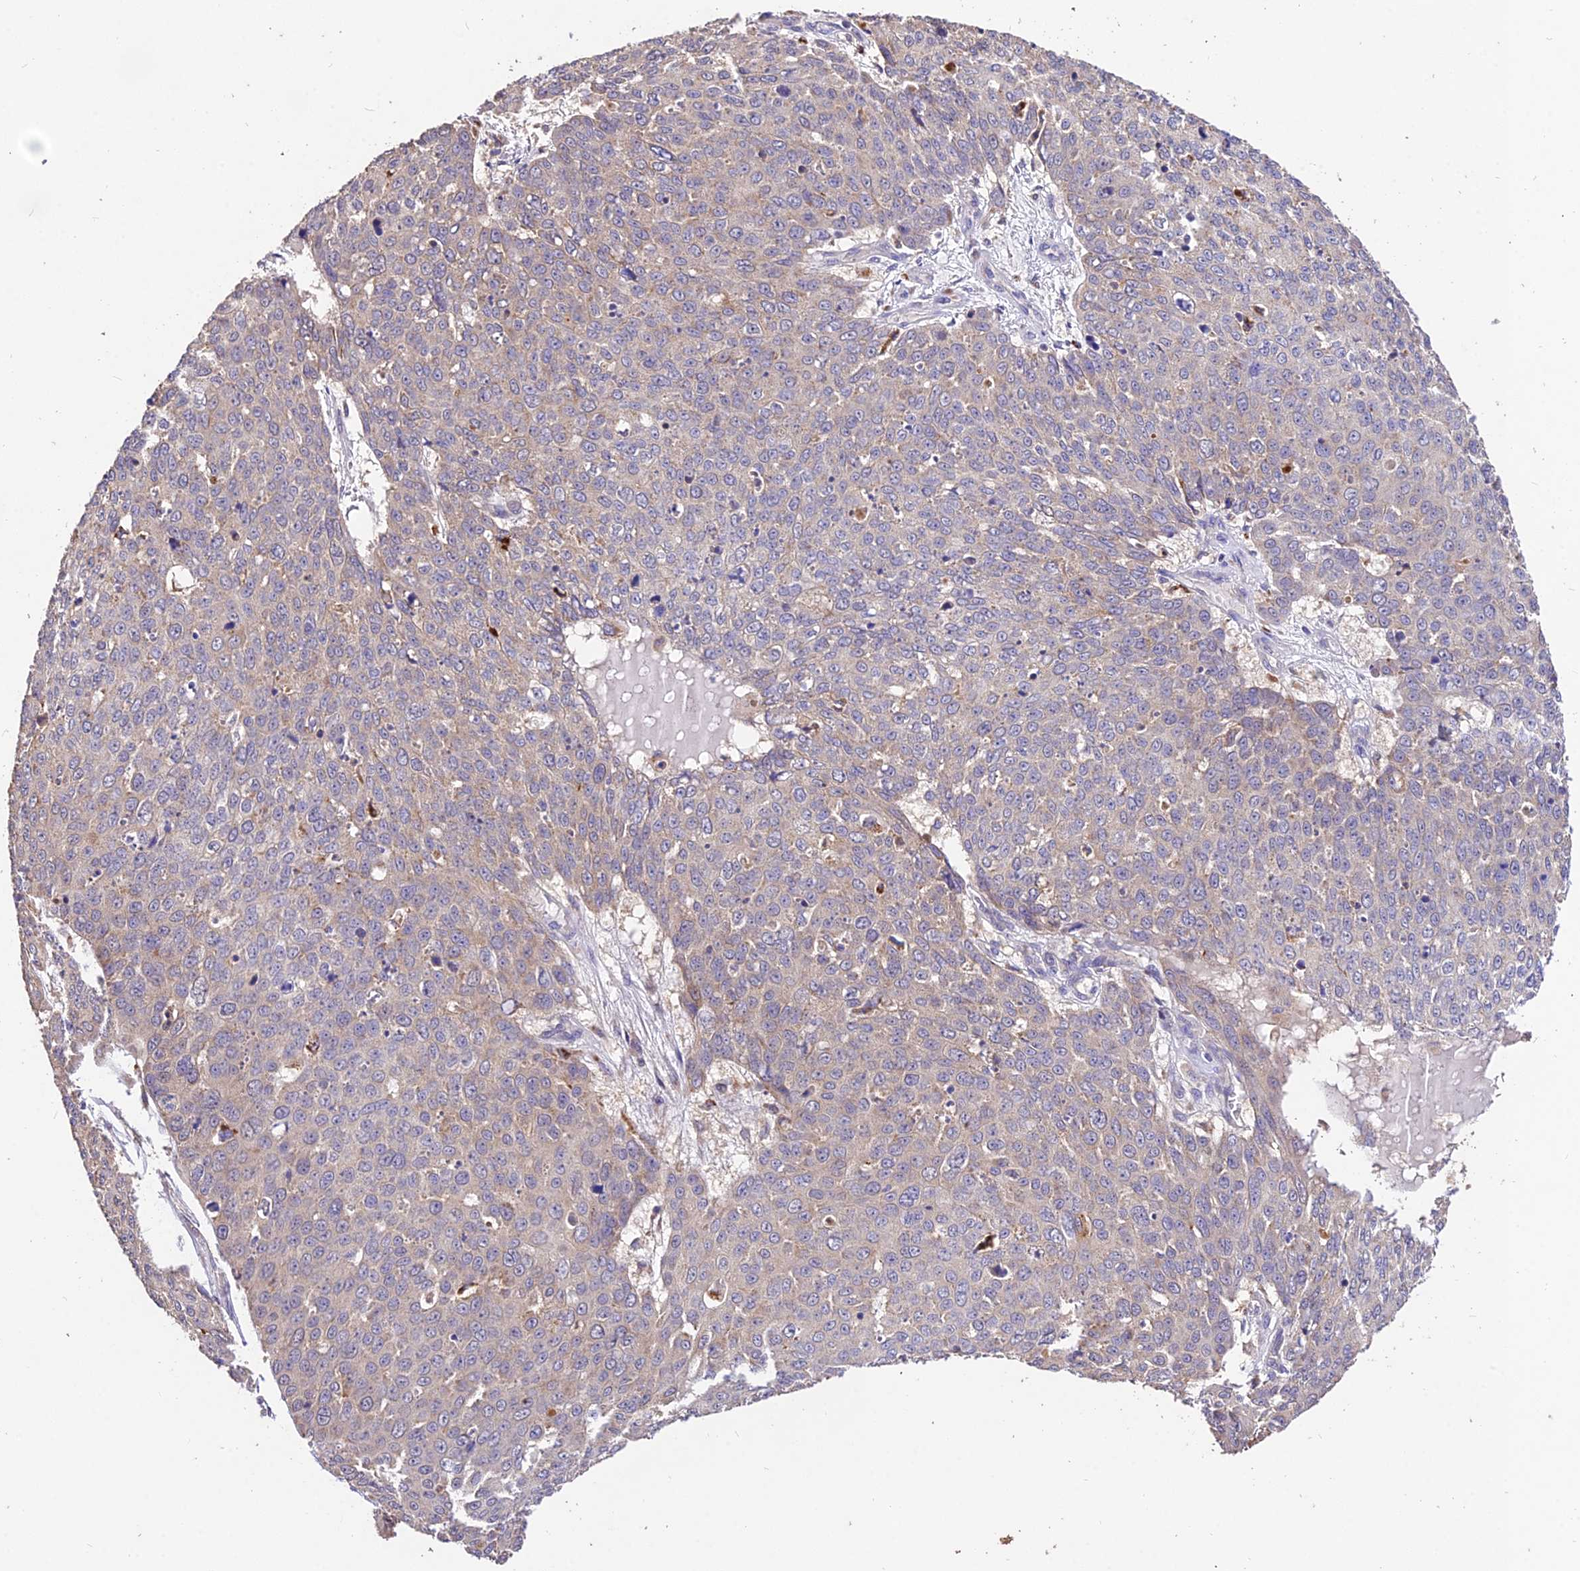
{"staining": {"intensity": "weak", "quantity": "<25%", "location": "cytoplasmic/membranous"}, "tissue": "skin cancer", "cell_type": "Tumor cells", "image_type": "cancer", "snomed": [{"axis": "morphology", "description": "Squamous cell carcinoma, NOS"}, {"axis": "topography", "description": "Skin"}], "caption": "Tumor cells show no significant protein positivity in skin cancer (squamous cell carcinoma).", "gene": "SDHD", "patient": {"sex": "male", "age": 71}}